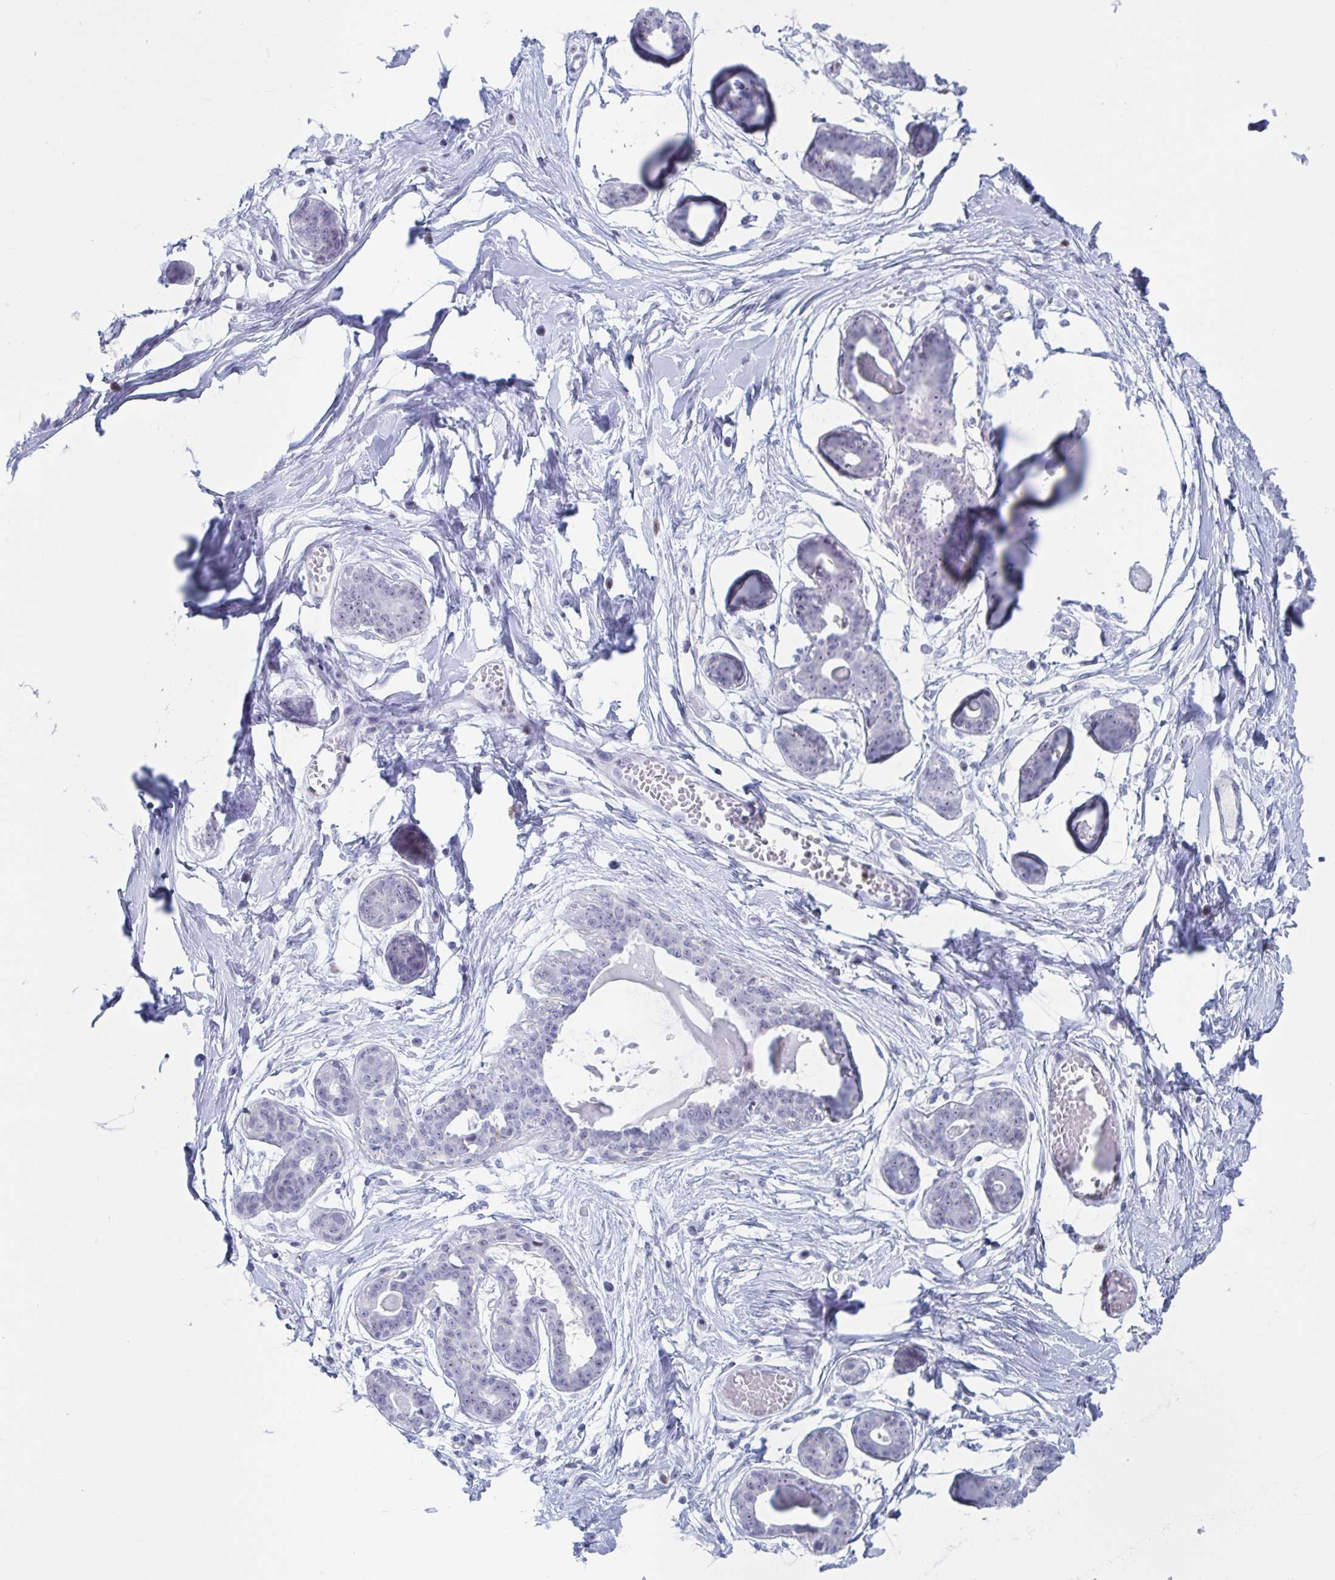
{"staining": {"intensity": "negative", "quantity": "none", "location": "none"}, "tissue": "breast", "cell_type": "Adipocytes", "image_type": "normal", "snomed": [{"axis": "morphology", "description": "Normal tissue, NOS"}, {"axis": "topography", "description": "Breast"}], "caption": "The histopathology image exhibits no staining of adipocytes in benign breast. (DAB (3,3'-diaminobenzidine) immunohistochemistry visualized using brightfield microscopy, high magnification).", "gene": "CYP4F11", "patient": {"sex": "female", "age": 45}}